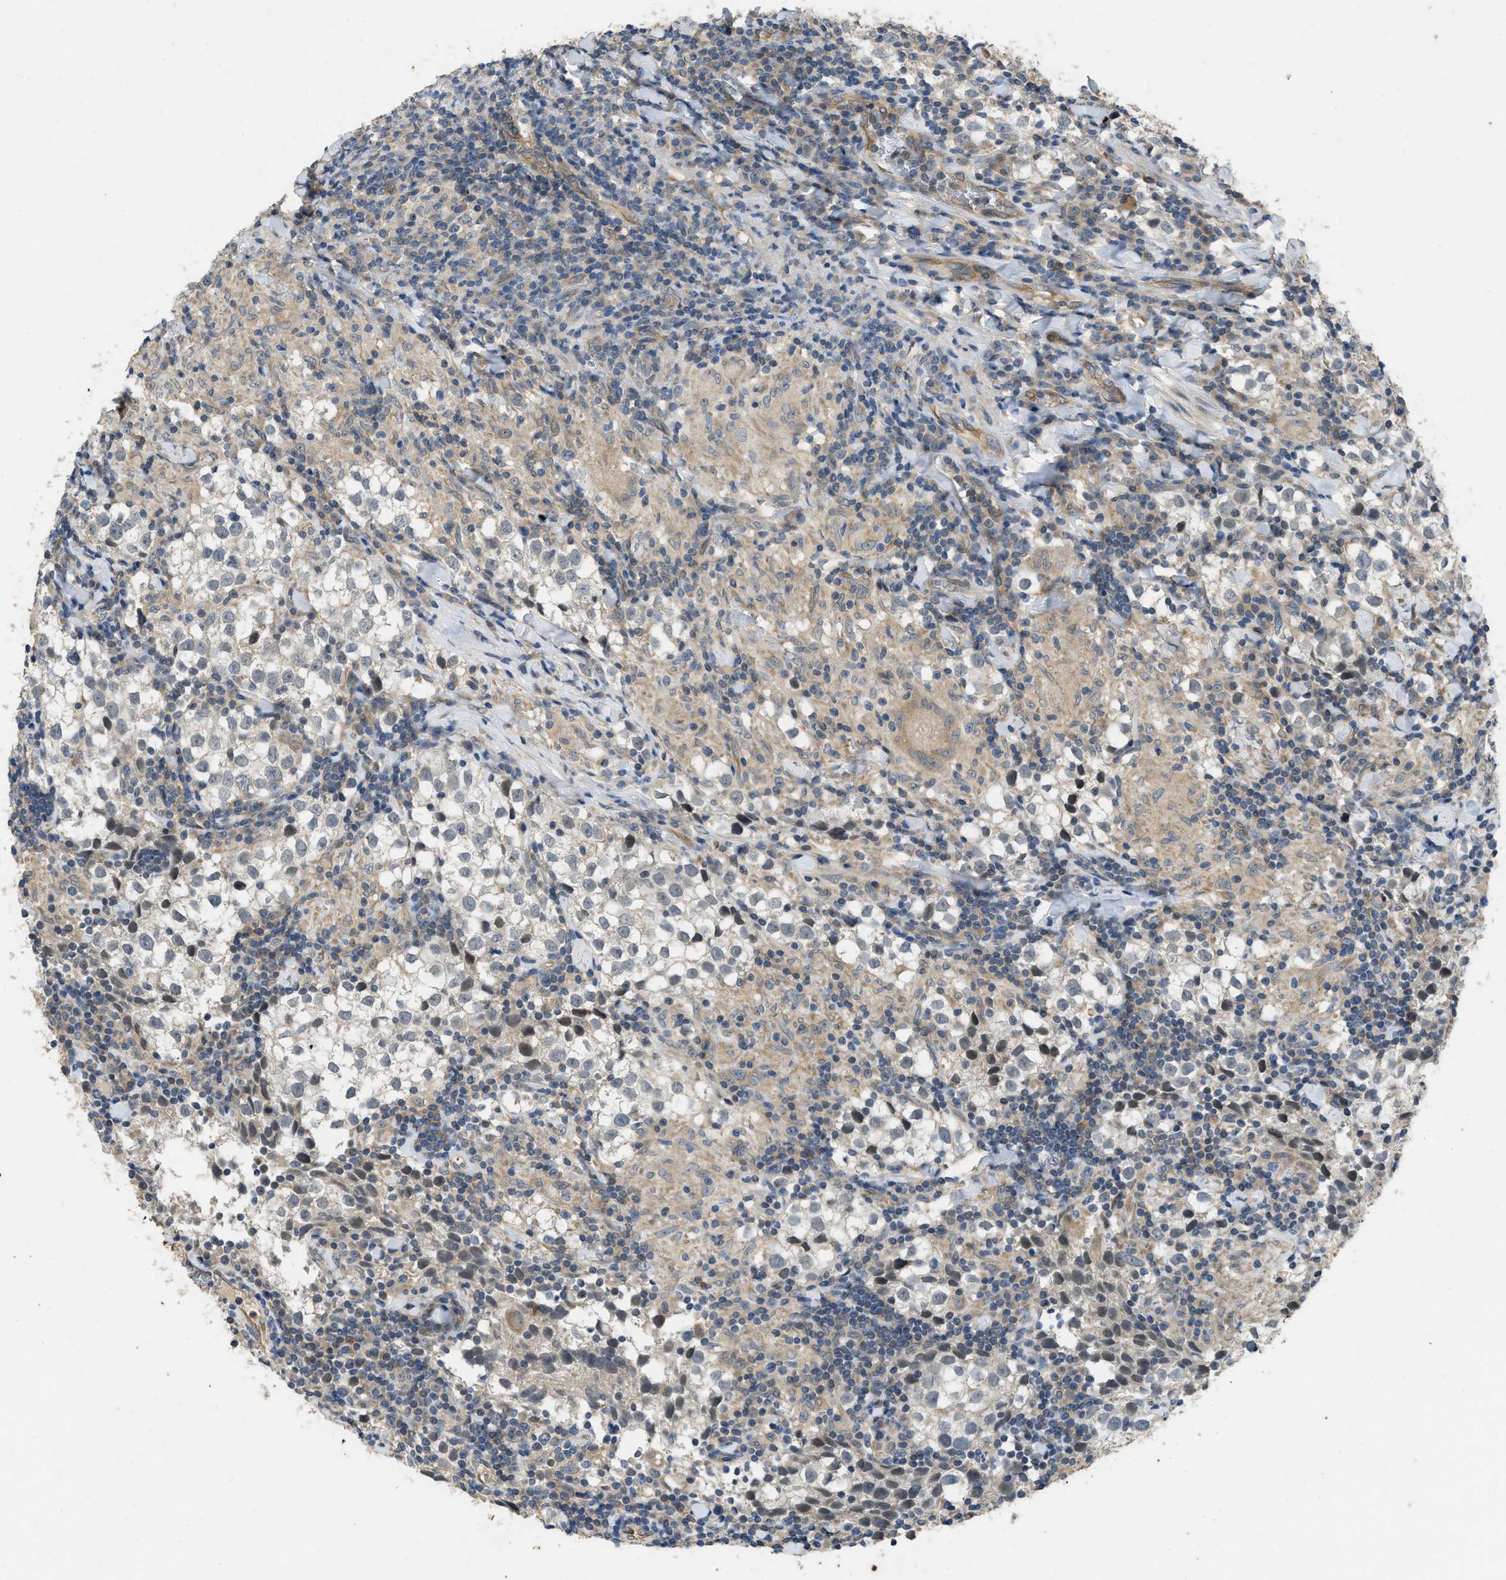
{"staining": {"intensity": "negative", "quantity": "none", "location": "none"}, "tissue": "testis cancer", "cell_type": "Tumor cells", "image_type": "cancer", "snomed": [{"axis": "morphology", "description": "Seminoma, NOS"}, {"axis": "morphology", "description": "Carcinoma, Embryonal, NOS"}, {"axis": "topography", "description": "Testis"}], "caption": "Tumor cells are negative for protein expression in human testis cancer.", "gene": "PPP3CA", "patient": {"sex": "male", "age": 36}}